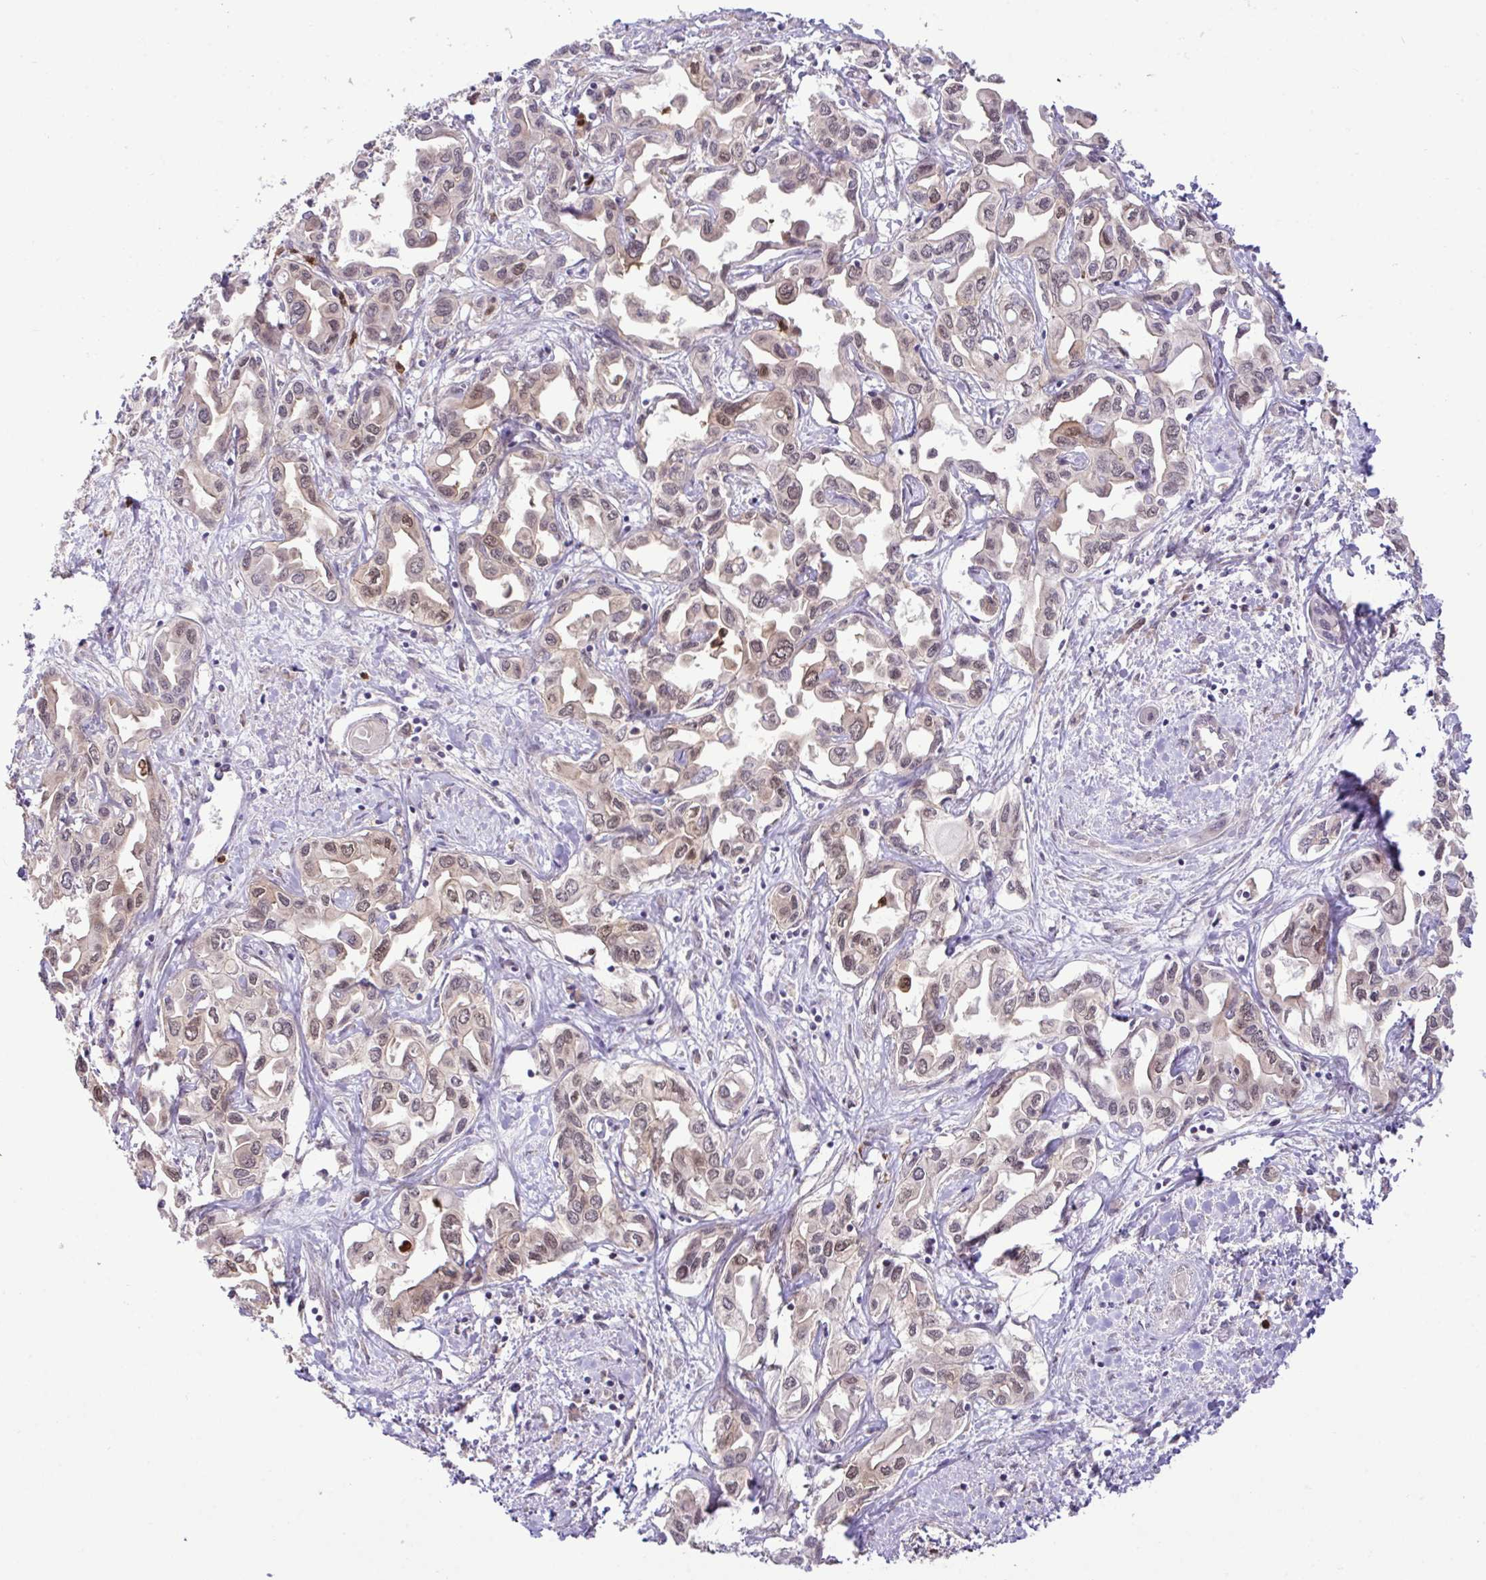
{"staining": {"intensity": "weak", "quantity": "25%-75%", "location": "nuclear"}, "tissue": "liver cancer", "cell_type": "Tumor cells", "image_type": "cancer", "snomed": [{"axis": "morphology", "description": "Cholangiocarcinoma"}, {"axis": "topography", "description": "Liver"}], "caption": "IHC (DAB (3,3'-diaminobenzidine)) staining of liver cholangiocarcinoma exhibits weak nuclear protein positivity in about 25%-75% of tumor cells.", "gene": "CMPK1", "patient": {"sex": "female", "age": 64}}